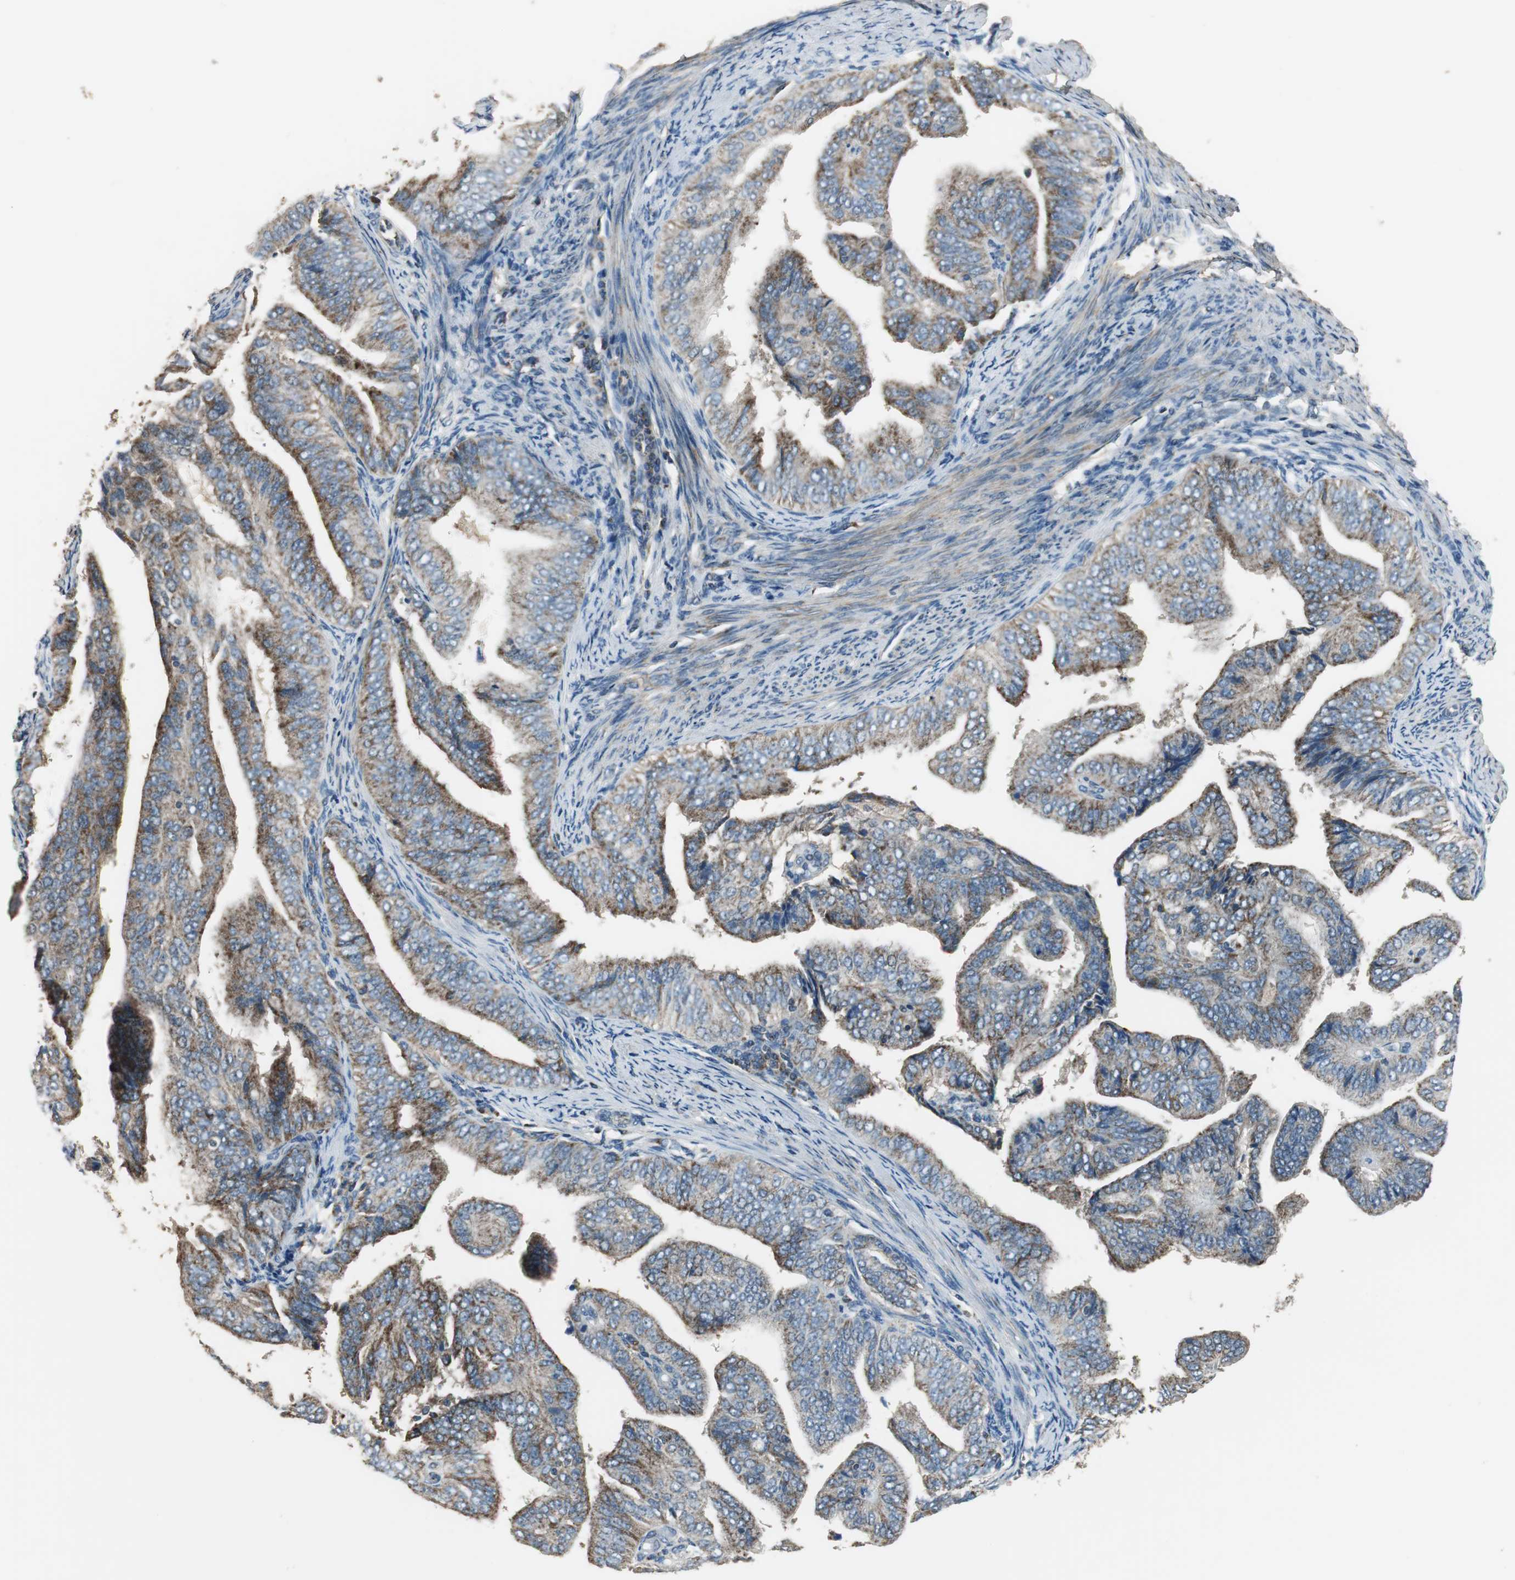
{"staining": {"intensity": "strong", "quantity": "25%-75%", "location": "cytoplasmic/membranous"}, "tissue": "endometrial cancer", "cell_type": "Tumor cells", "image_type": "cancer", "snomed": [{"axis": "morphology", "description": "Adenocarcinoma, NOS"}, {"axis": "topography", "description": "Endometrium"}], "caption": "Adenocarcinoma (endometrial) stained with a protein marker displays strong staining in tumor cells.", "gene": "MSTO1", "patient": {"sex": "female", "age": 58}}